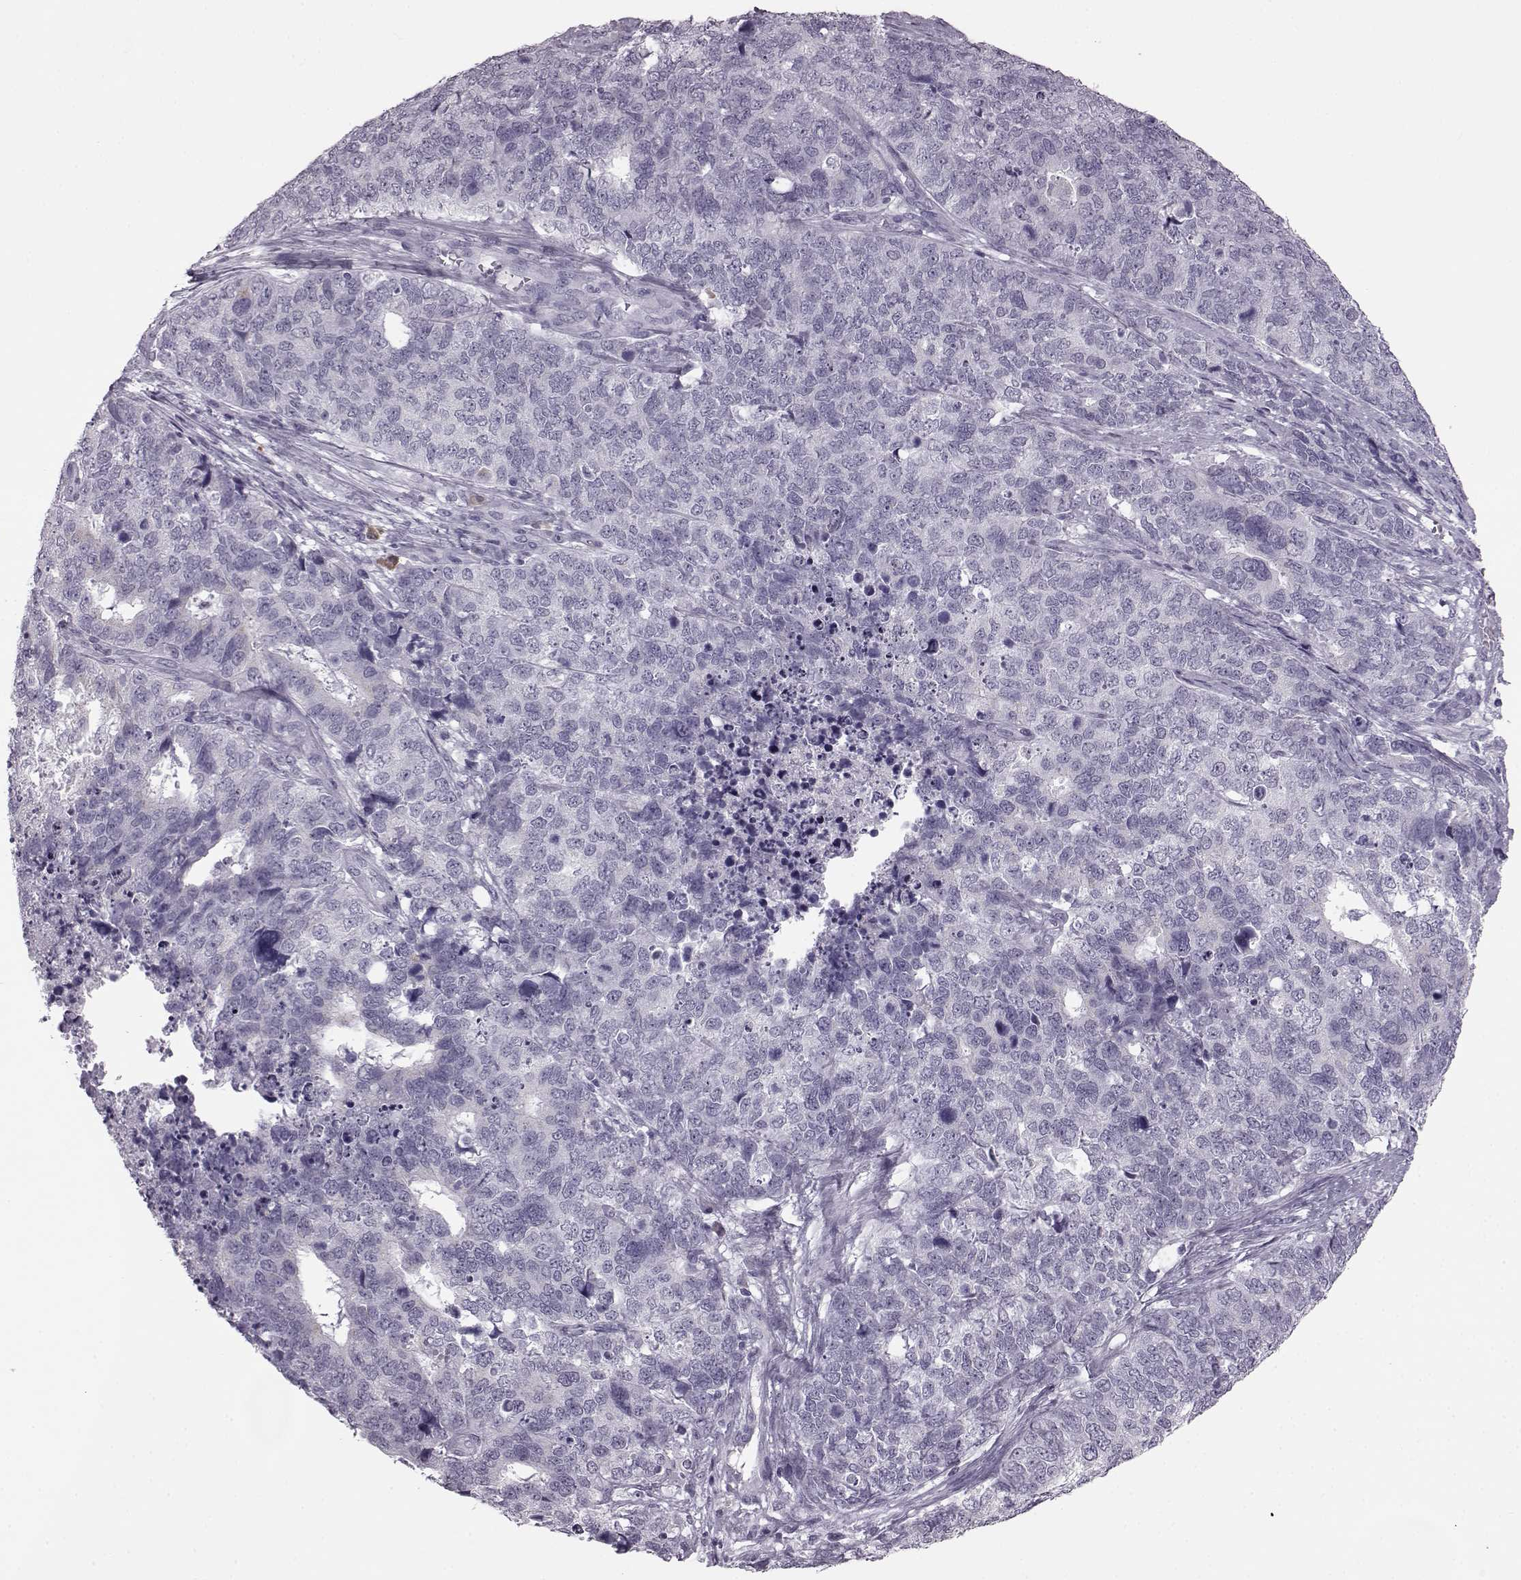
{"staining": {"intensity": "negative", "quantity": "none", "location": "none"}, "tissue": "cervical cancer", "cell_type": "Tumor cells", "image_type": "cancer", "snomed": [{"axis": "morphology", "description": "Squamous cell carcinoma, NOS"}, {"axis": "topography", "description": "Cervix"}], "caption": "A high-resolution image shows immunohistochemistry (IHC) staining of cervical cancer (squamous cell carcinoma), which reveals no significant staining in tumor cells. (DAB immunohistochemistry (IHC), high magnification).", "gene": "JSRP1", "patient": {"sex": "female", "age": 63}}